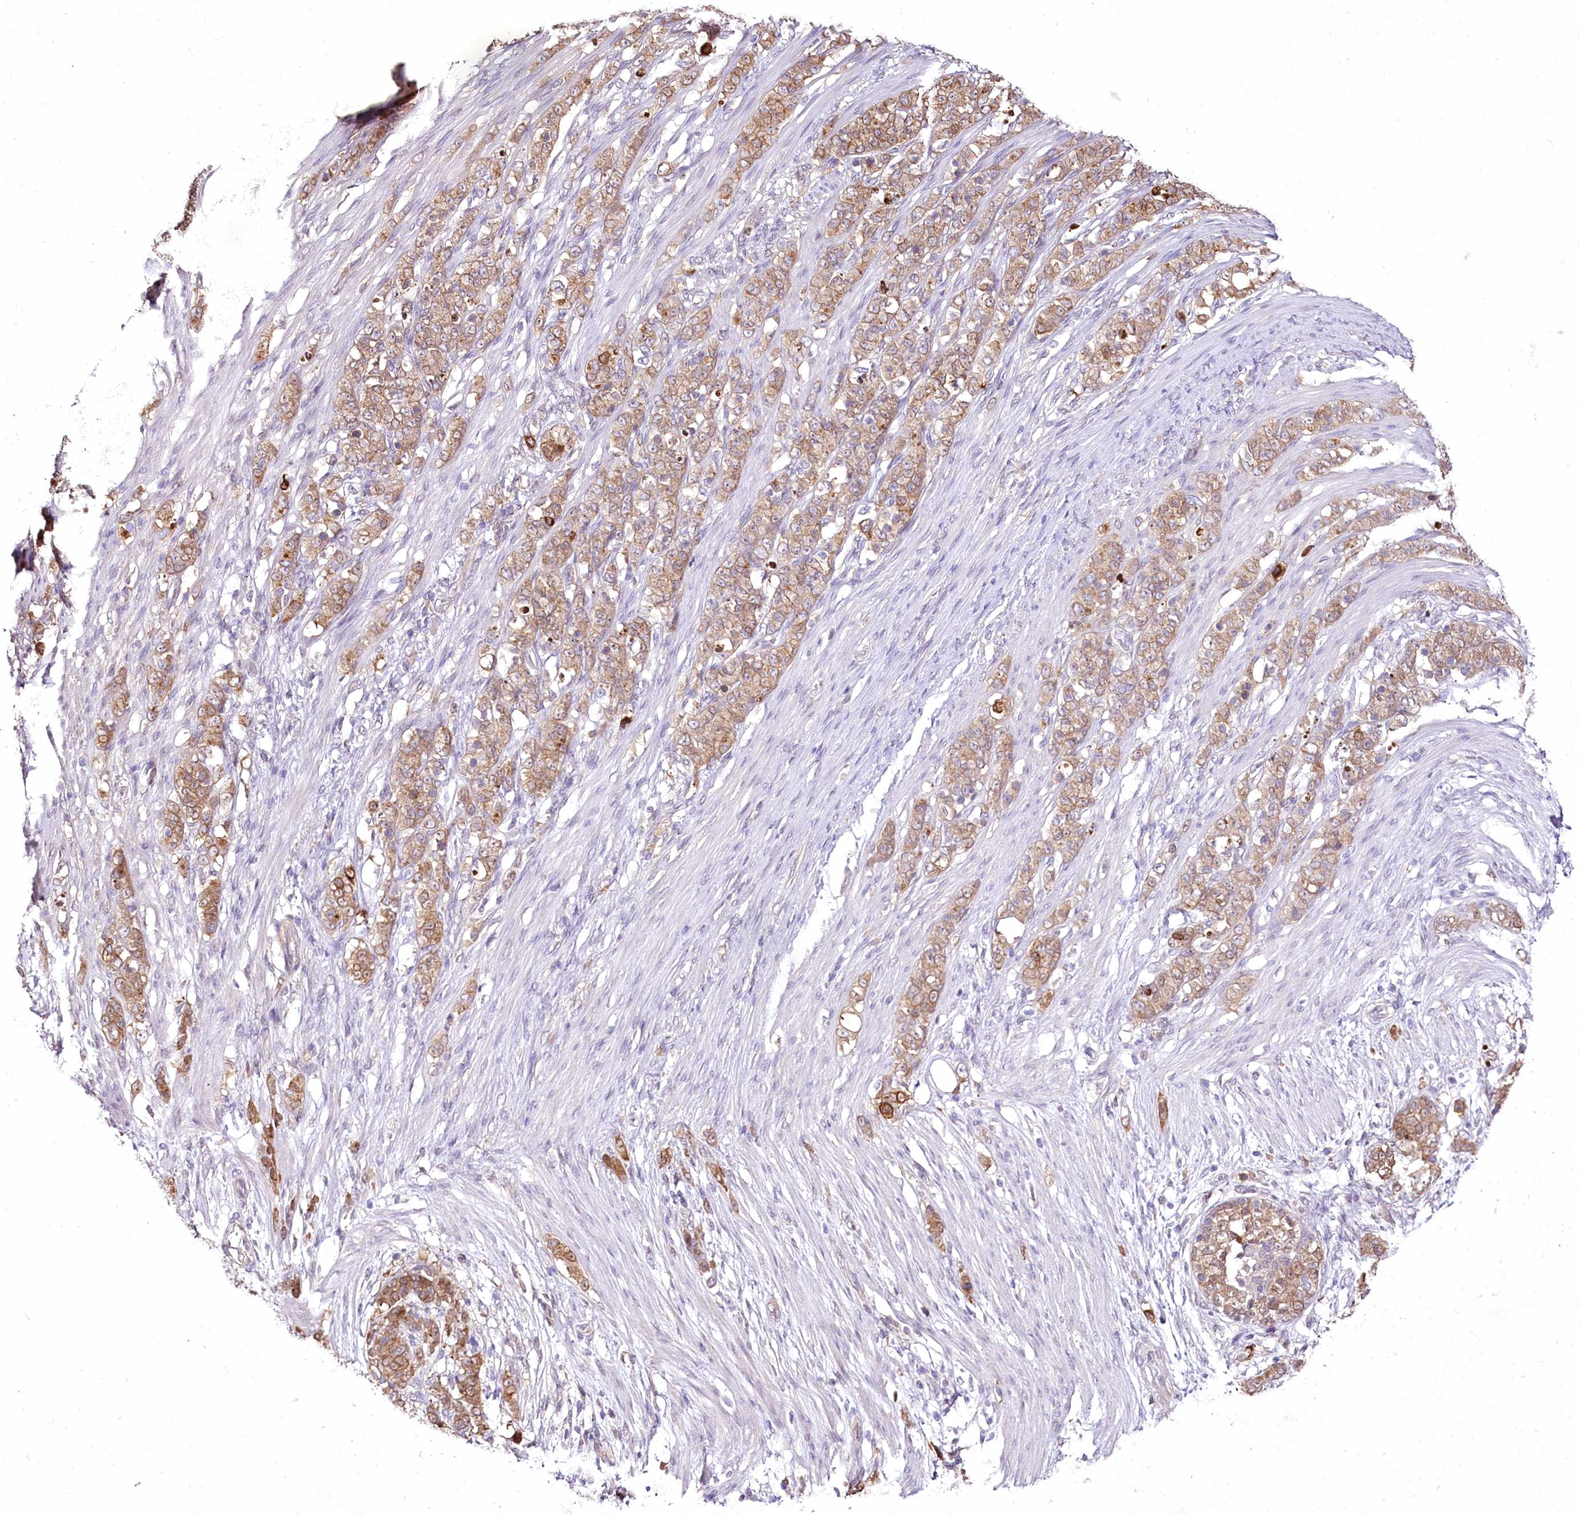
{"staining": {"intensity": "moderate", "quantity": ">75%", "location": "cytoplasmic/membranous"}, "tissue": "stomach cancer", "cell_type": "Tumor cells", "image_type": "cancer", "snomed": [{"axis": "morphology", "description": "Adenocarcinoma, NOS"}, {"axis": "topography", "description": "Stomach"}], "caption": "The image displays a brown stain indicating the presence of a protein in the cytoplasmic/membranous of tumor cells in stomach adenocarcinoma. (brown staining indicates protein expression, while blue staining denotes nuclei).", "gene": "UGP2", "patient": {"sex": "female", "age": 79}}